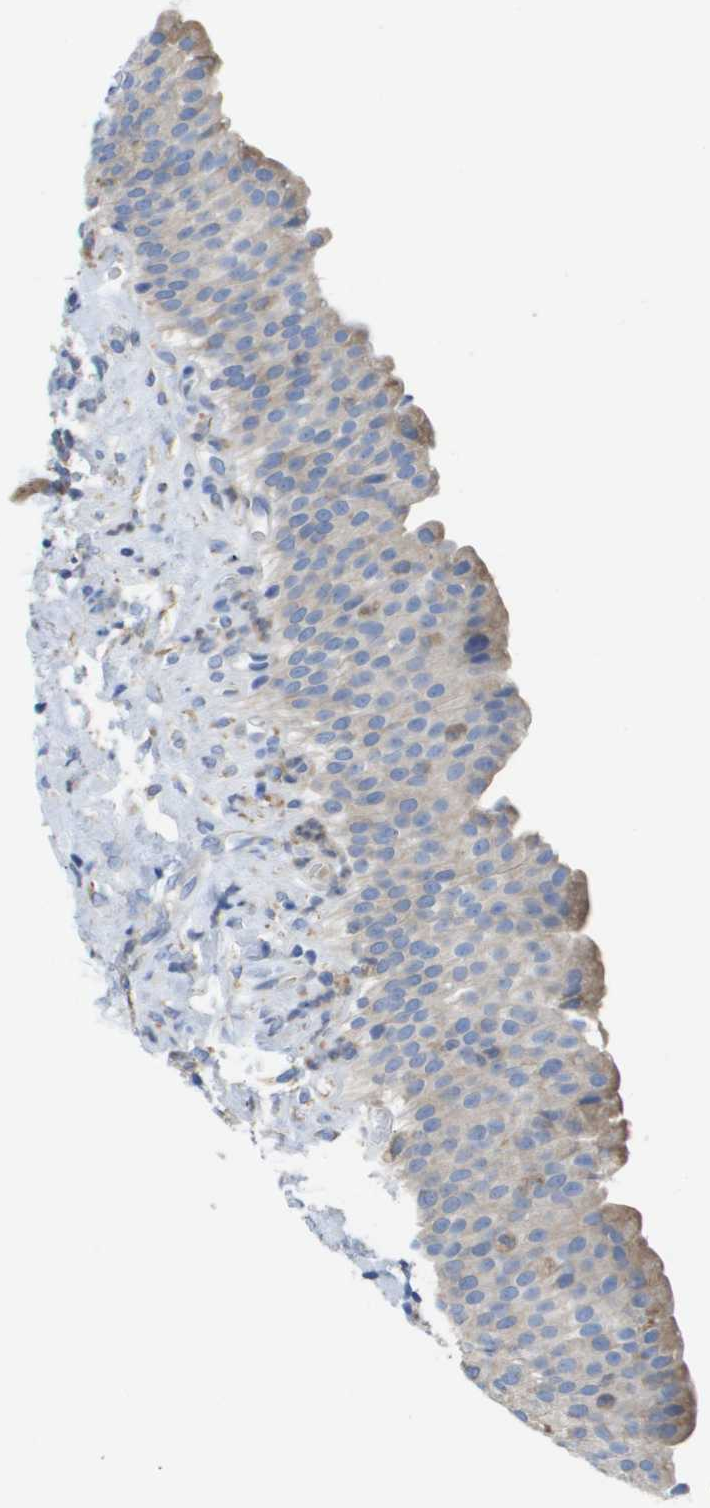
{"staining": {"intensity": "weak", "quantity": "25%-75%", "location": "cytoplasmic/membranous"}, "tissue": "urinary bladder", "cell_type": "Urothelial cells", "image_type": "normal", "snomed": [{"axis": "morphology", "description": "Normal tissue, NOS"}, {"axis": "topography", "description": "Urinary bladder"}], "caption": "Urothelial cells display weak cytoplasmic/membranous positivity in approximately 25%-75% of cells in benign urinary bladder.", "gene": "SDR42E1", "patient": {"sex": "female", "age": 79}}